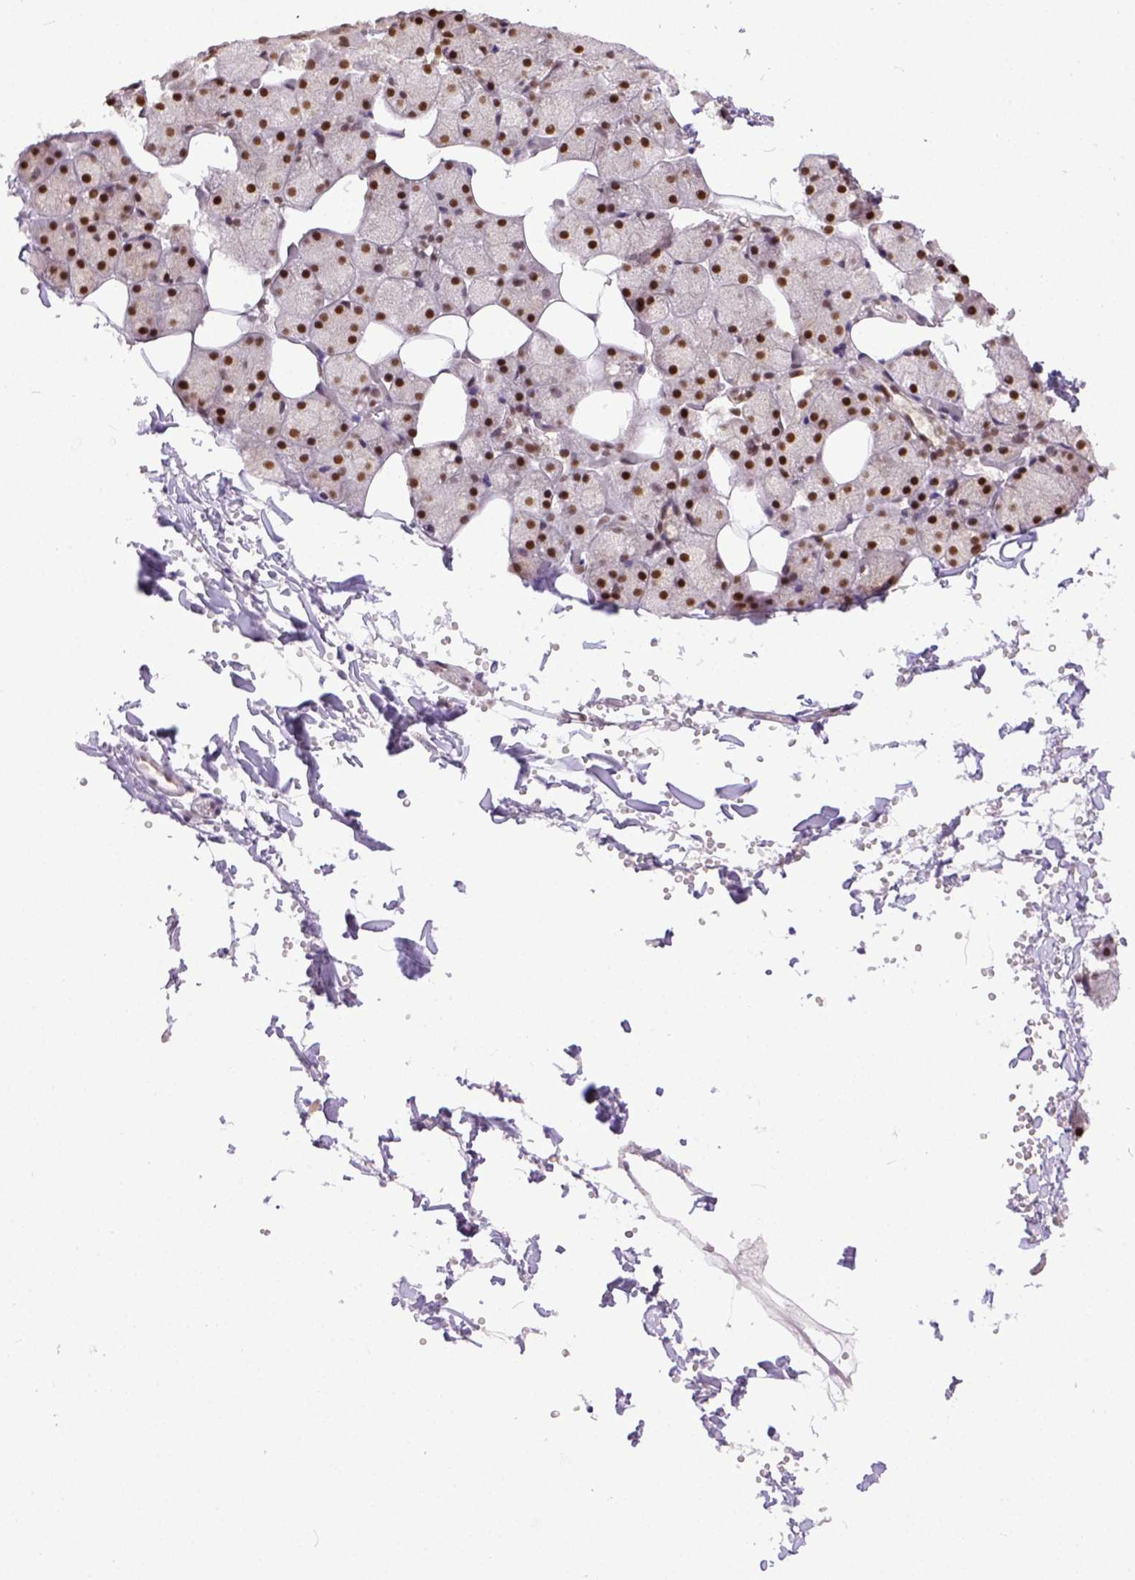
{"staining": {"intensity": "strong", "quantity": ">75%", "location": "nuclear"}, "tissue": "salivary gland", "cell_type": "Glandular cells", "image_type": "normal", "snomed": [{"axis": "morphology", "description": "Normal tissue, NOS"}, {"axis": "topography", "description": "Salivary gland"}], "caption": "The photomicrograph exhibits staining of normal salivary gland, revealing strong nuclear protein expression (brown color) within glandular cells.", "gene": "ERCC1", "patient": {"sex": "male", "age": 38}}